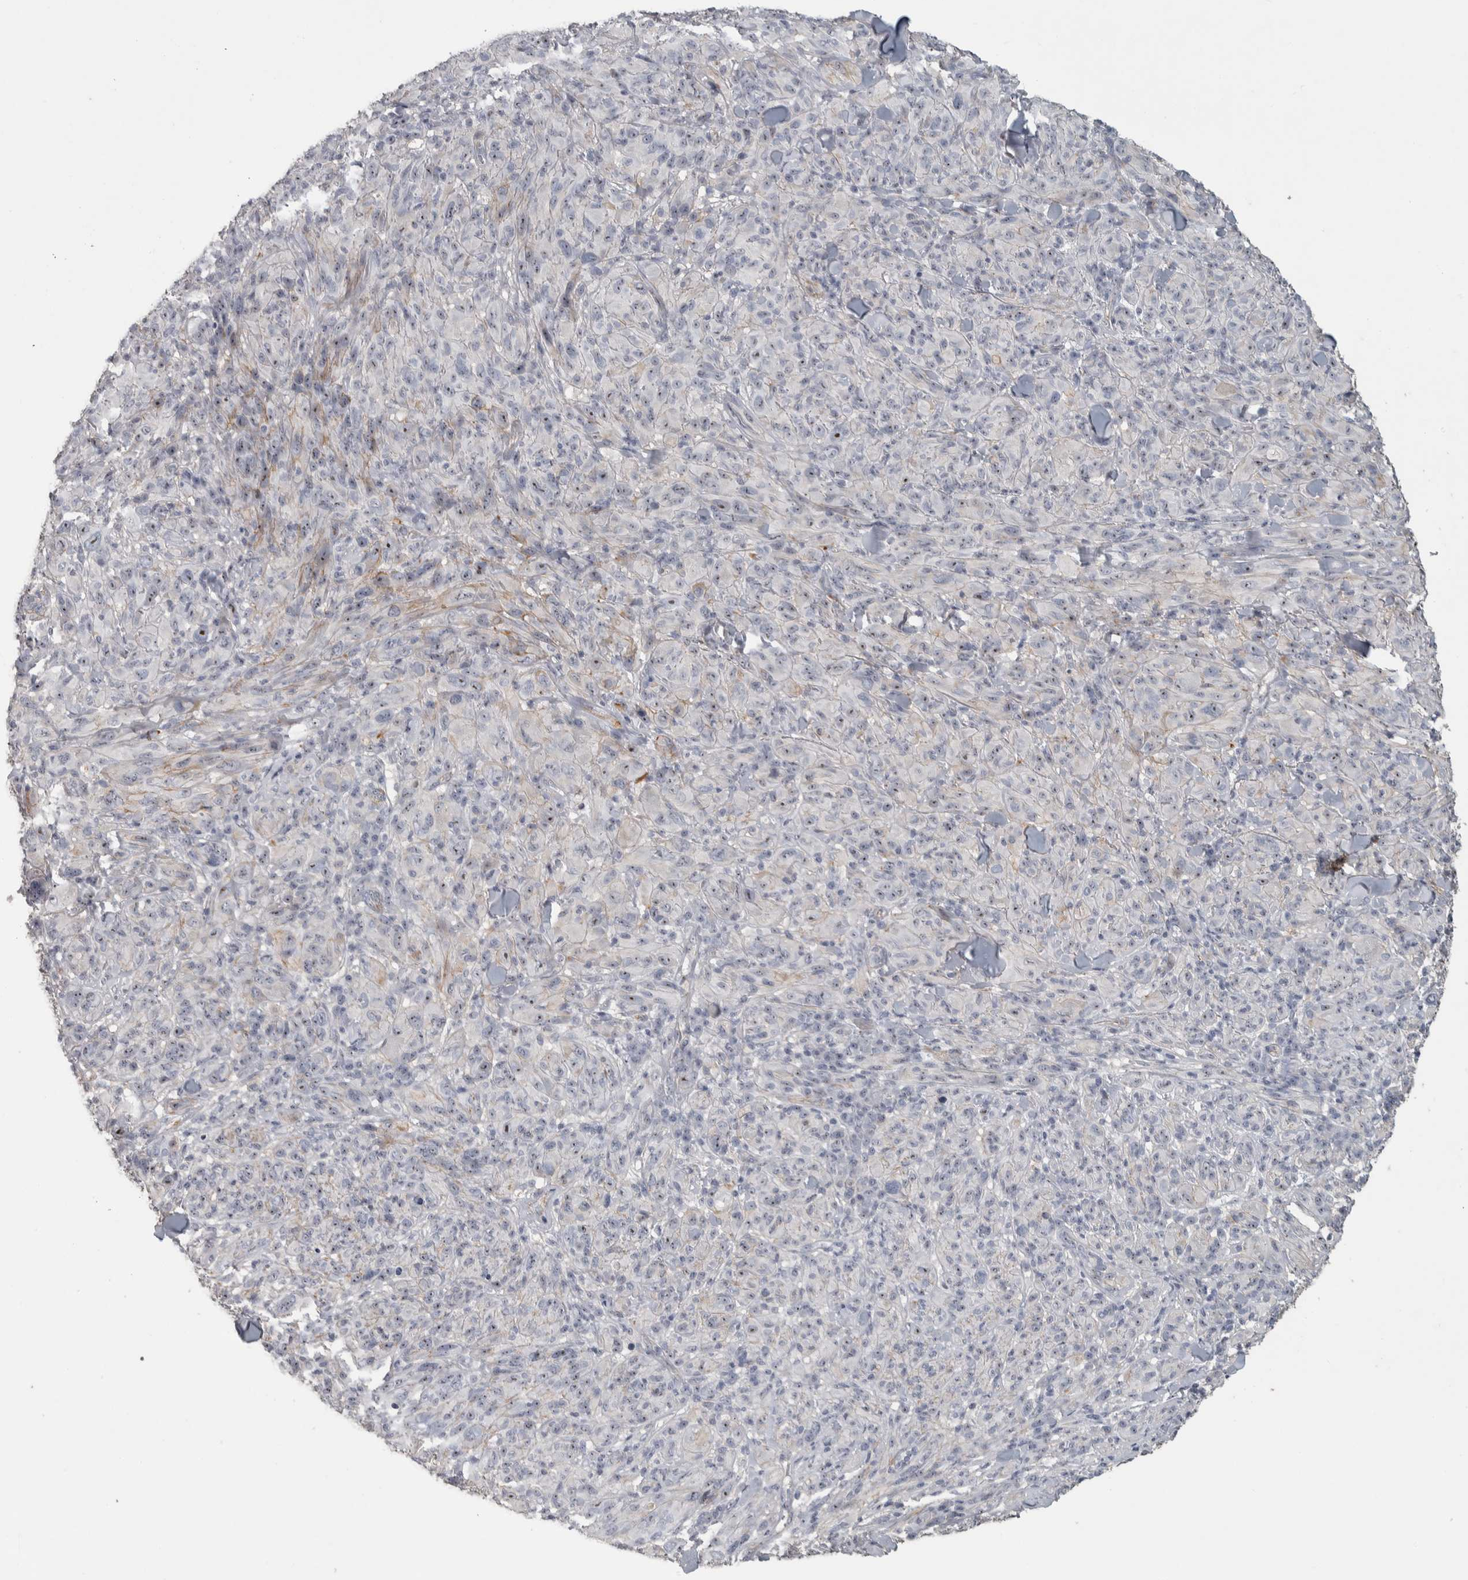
{"staining": {"intensity": "weak", "quantity": "<25%", "location": "nuclear"}, "tissue": "melanoma", "cell_type": "Tumor cells", "image_type": "cancer", "snomed": [{"axis": "morphology", "description": "Malignant melanoma, NOS"}, {"axis": "topography", "description": "Skin of head"}], "caption": "An immunohistochemistry micrograph of melanoma is shown. There is no staining in tumor cells of melanoma.", "gene": "DCAF10", "patient": {"sex": "male", "age": 96}}